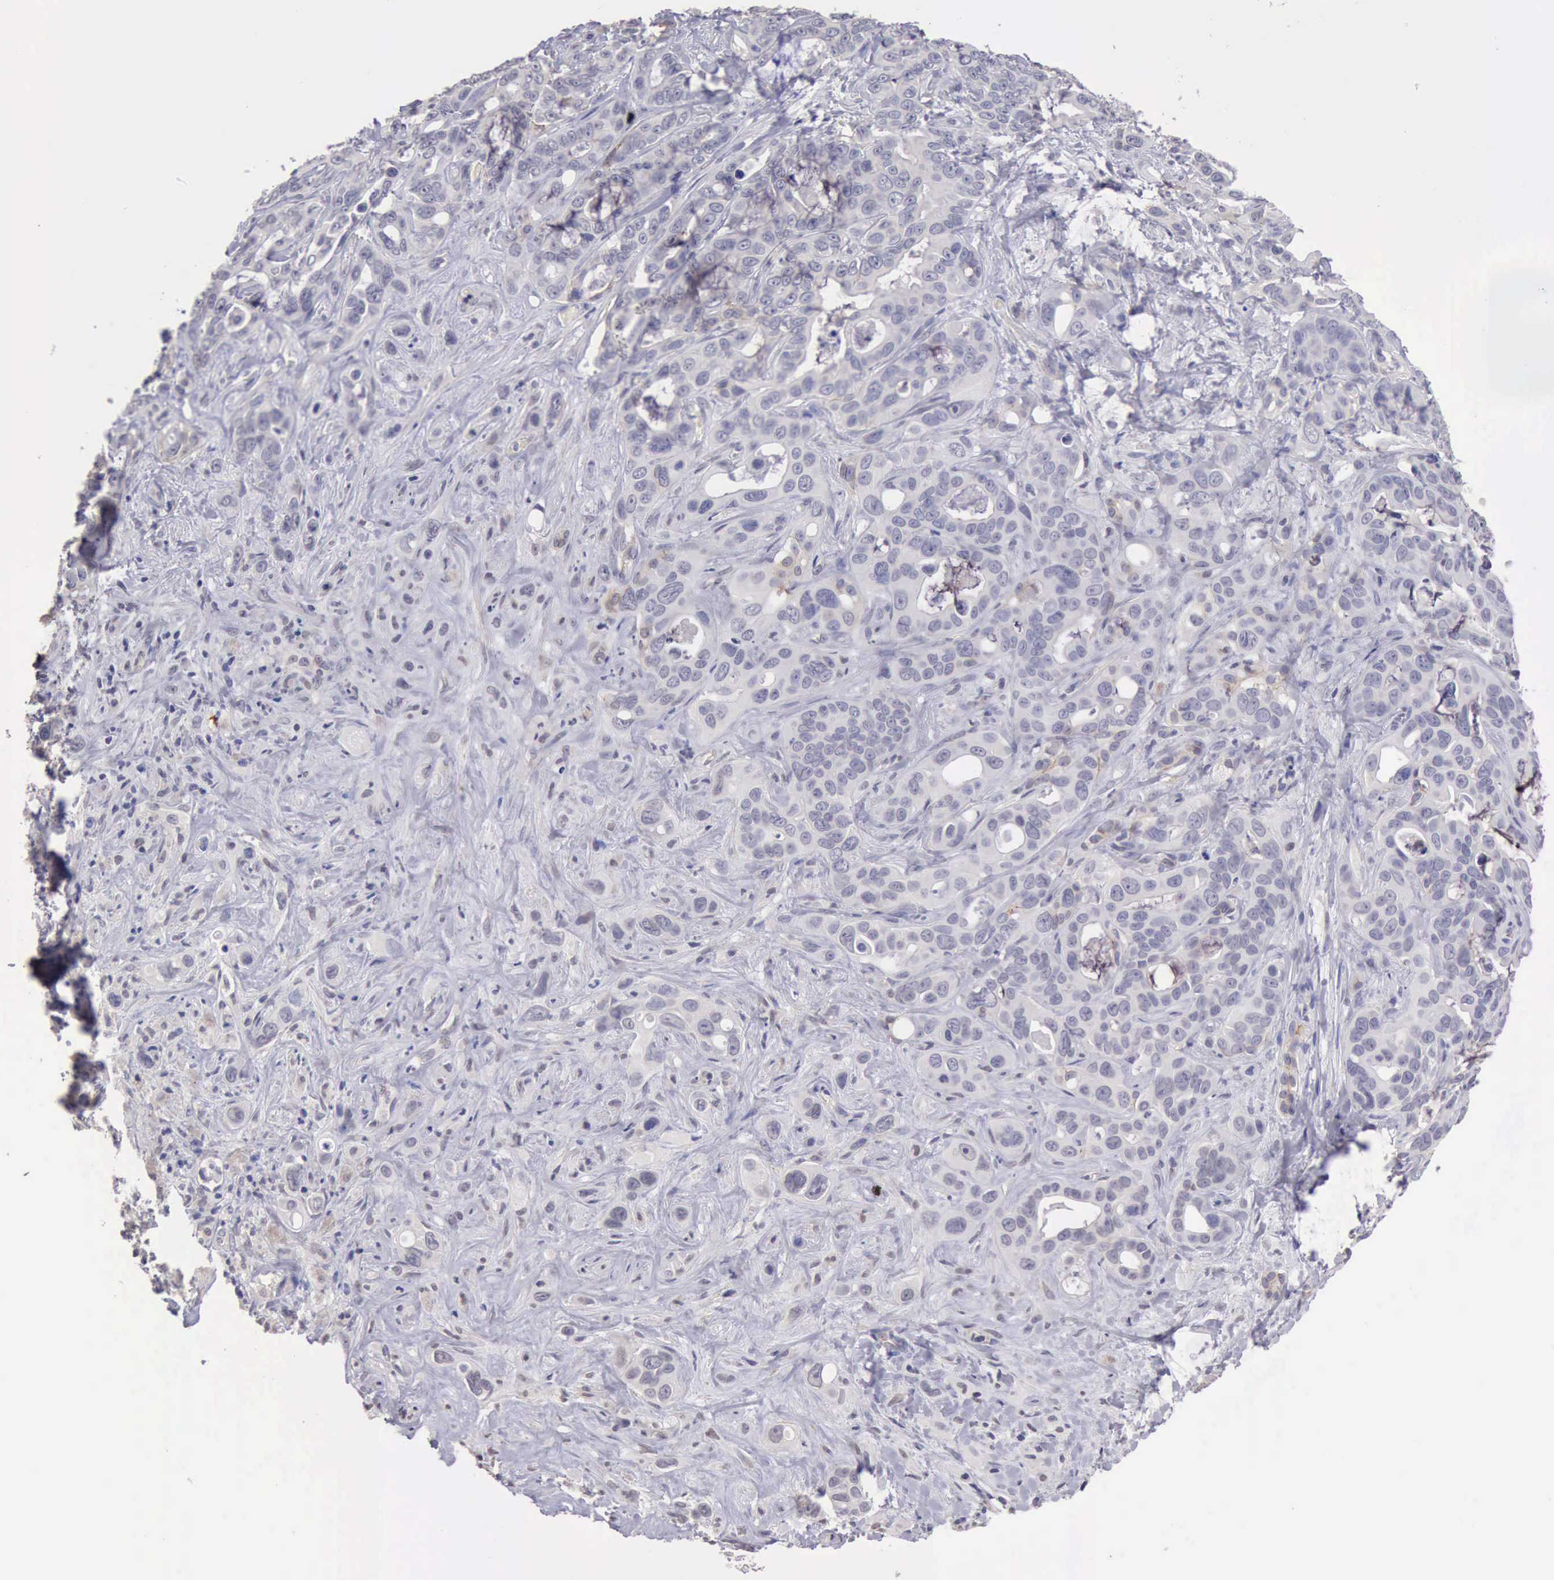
{"staining": {"intensity": "weak", "quantity": "<25%", "location": "cytoplasmic/membranous"}, "tissue": "liver cancer", "cell_type": "Tumor cells", "image_type": "cancer", "snomed": [{"axis": "morphology", "description": "Cholangiocarcinoma"}, {"axis": "topography", "description": "Liver"}], "caption": "IHC of cholangiocarcinoma (liver) demonstrates no expression in tumor cells.", "gene": "KCND1", "patient": {"sex": "female", "age": 79}}